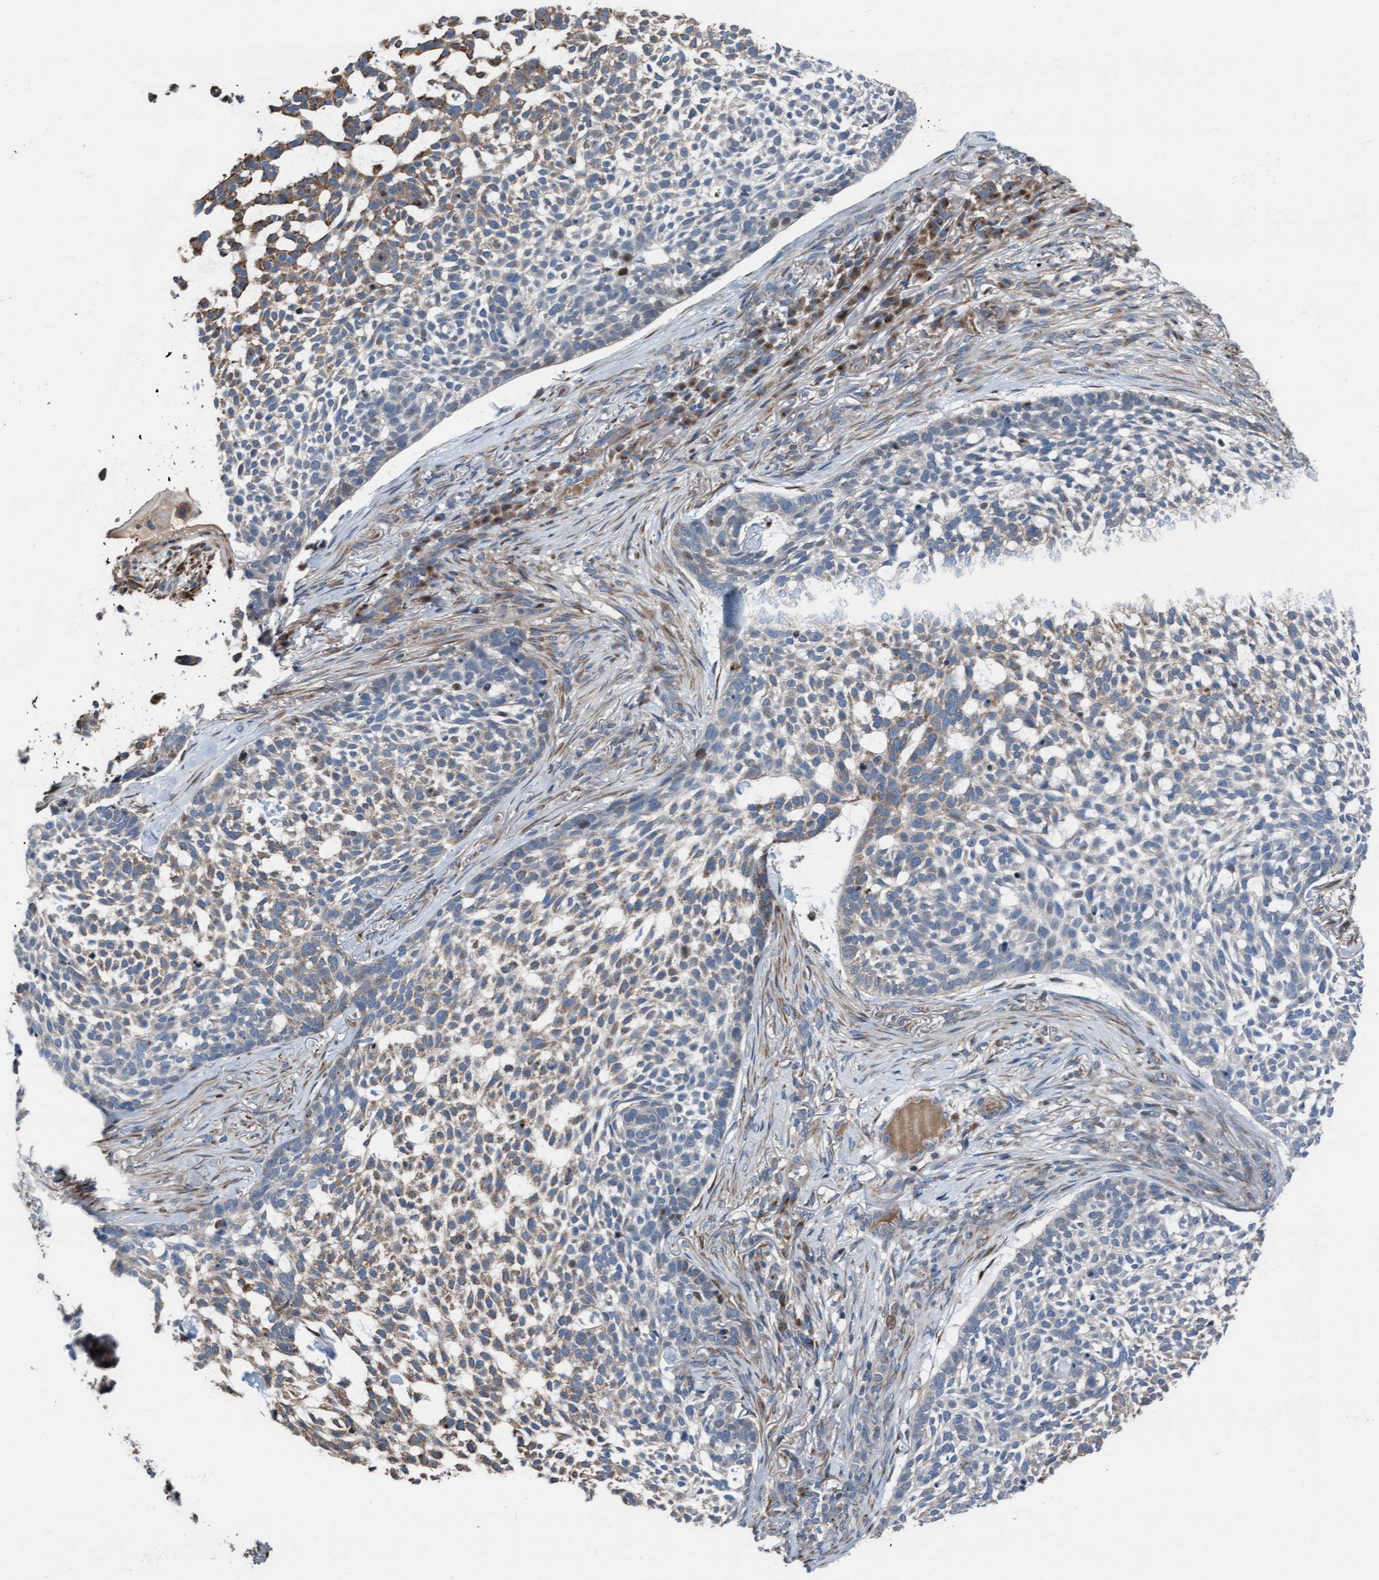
{"staining": {"intensity": "moderate", "quantity": "25%-75%", "location": "cytoplasmic/membranous"}, "tissue": "skin cancer", "cell_type": "Tumor cells", "image_type": "cancer", "snomed": [{"axis": "morphology", "description": "Basal cell carcinoma"}, {"axis": "topography", "description": "Skin"}], "caption": "Basal cell carcinoma (skin) tissue reveals moderate cytoplasmic/membranous positivity in about 25%-75% of tumor cells, visualized by immunohistochemistry.", "gene": "KLHL26", "patient": {"sex": "female", "age": 64}}